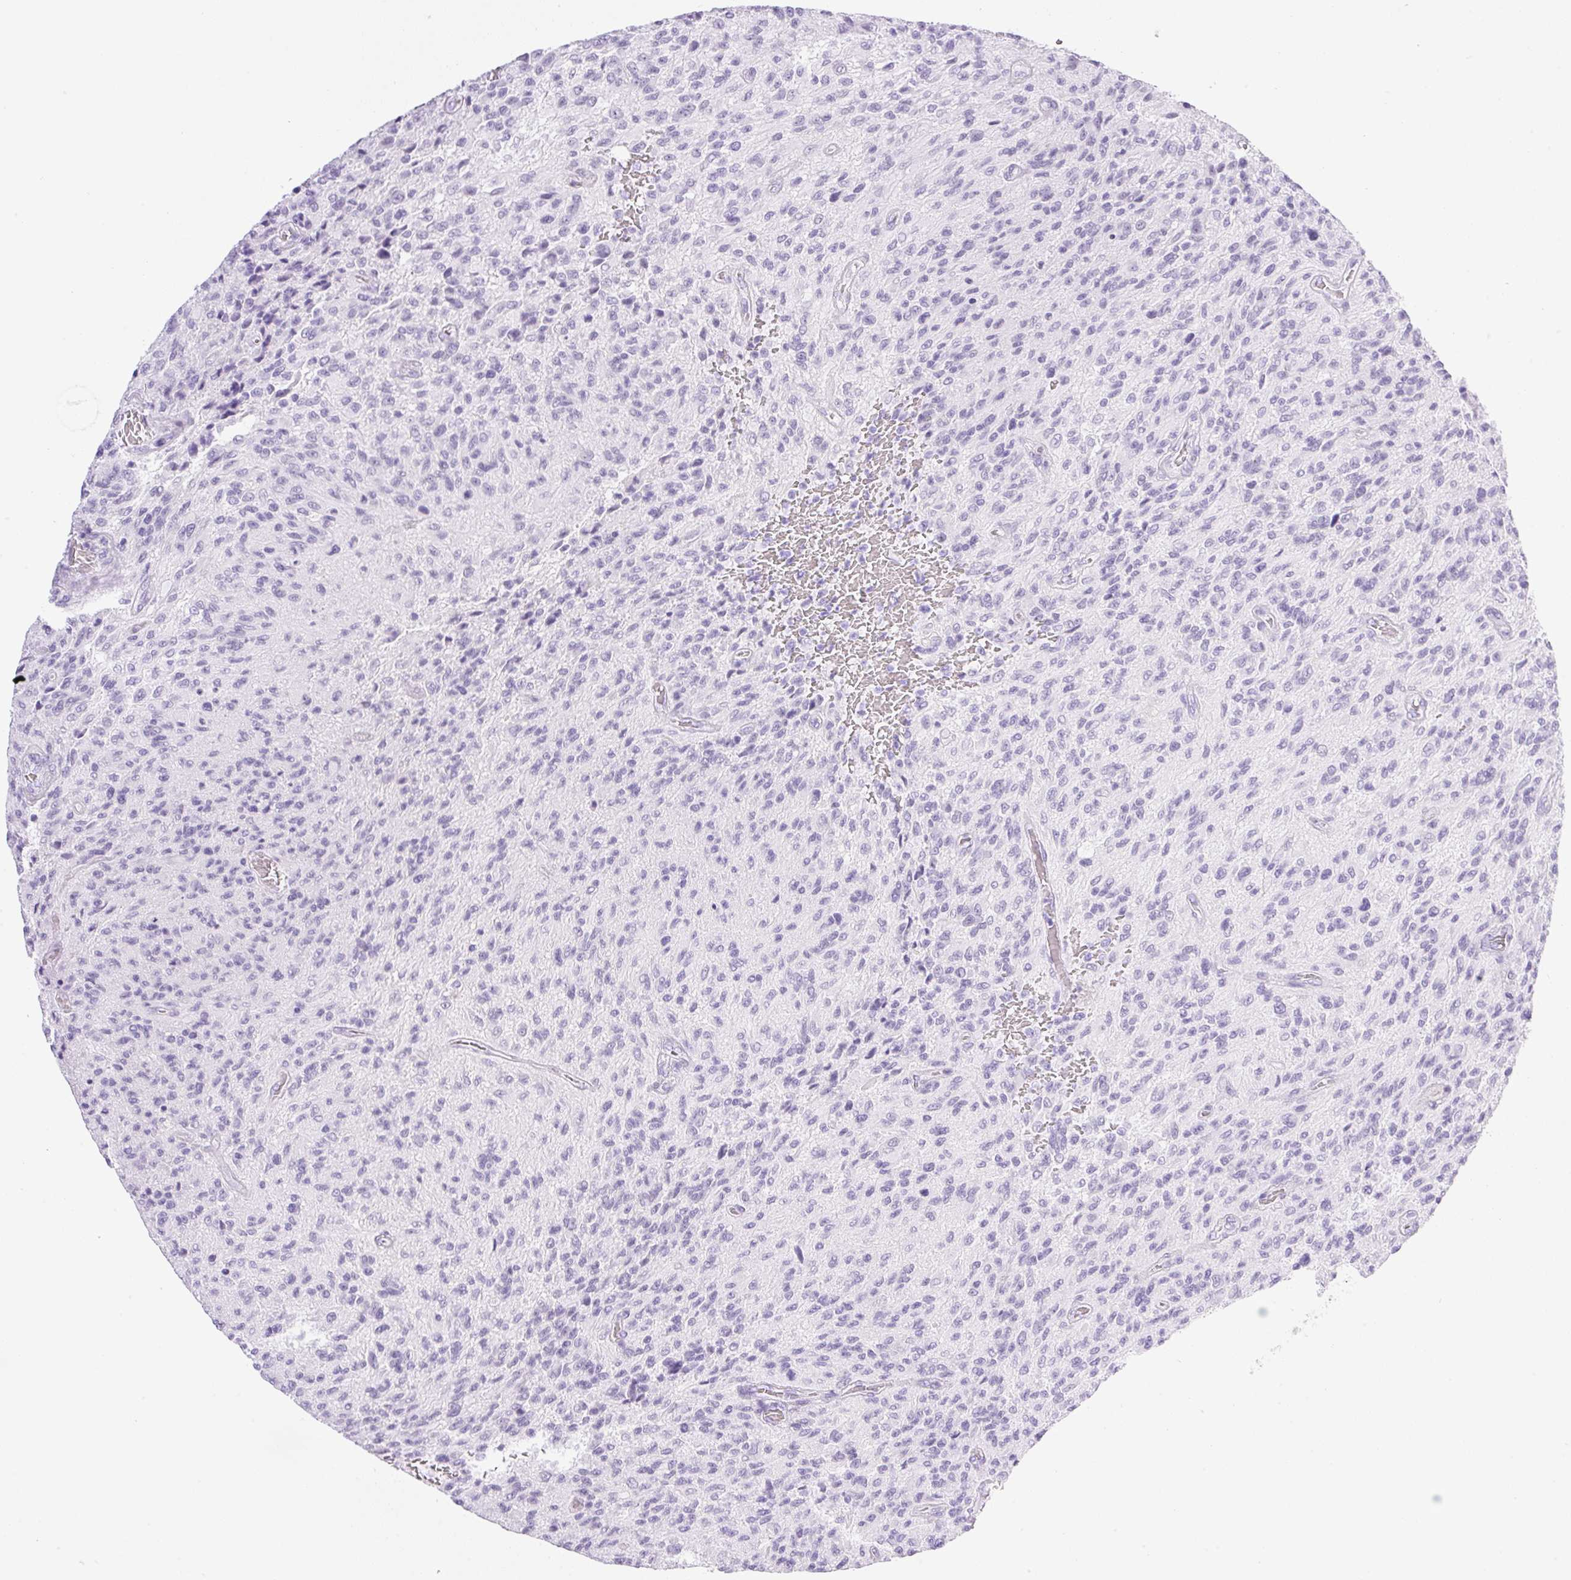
{"staining": {"intensity": "negative", "quantity": "none", "location": "none"}, "tissue": "glioma", "cell_type": "Tumor cells", "image_type": "cancer", "snomed": [{"axis": "morphology", "description": "Normal tissue, NOS"}, {"axis": "morphology", "description": "Glioma, malignant, High grade"}, {"axis": "topography", "description": "Cerebral cortex"}], "caption": "A histopathology image of glioma stained for a protein displays no brown staining in tumor cells.", "gene": "SPRR4", "patient": {"sex": "male", "age": 56}}